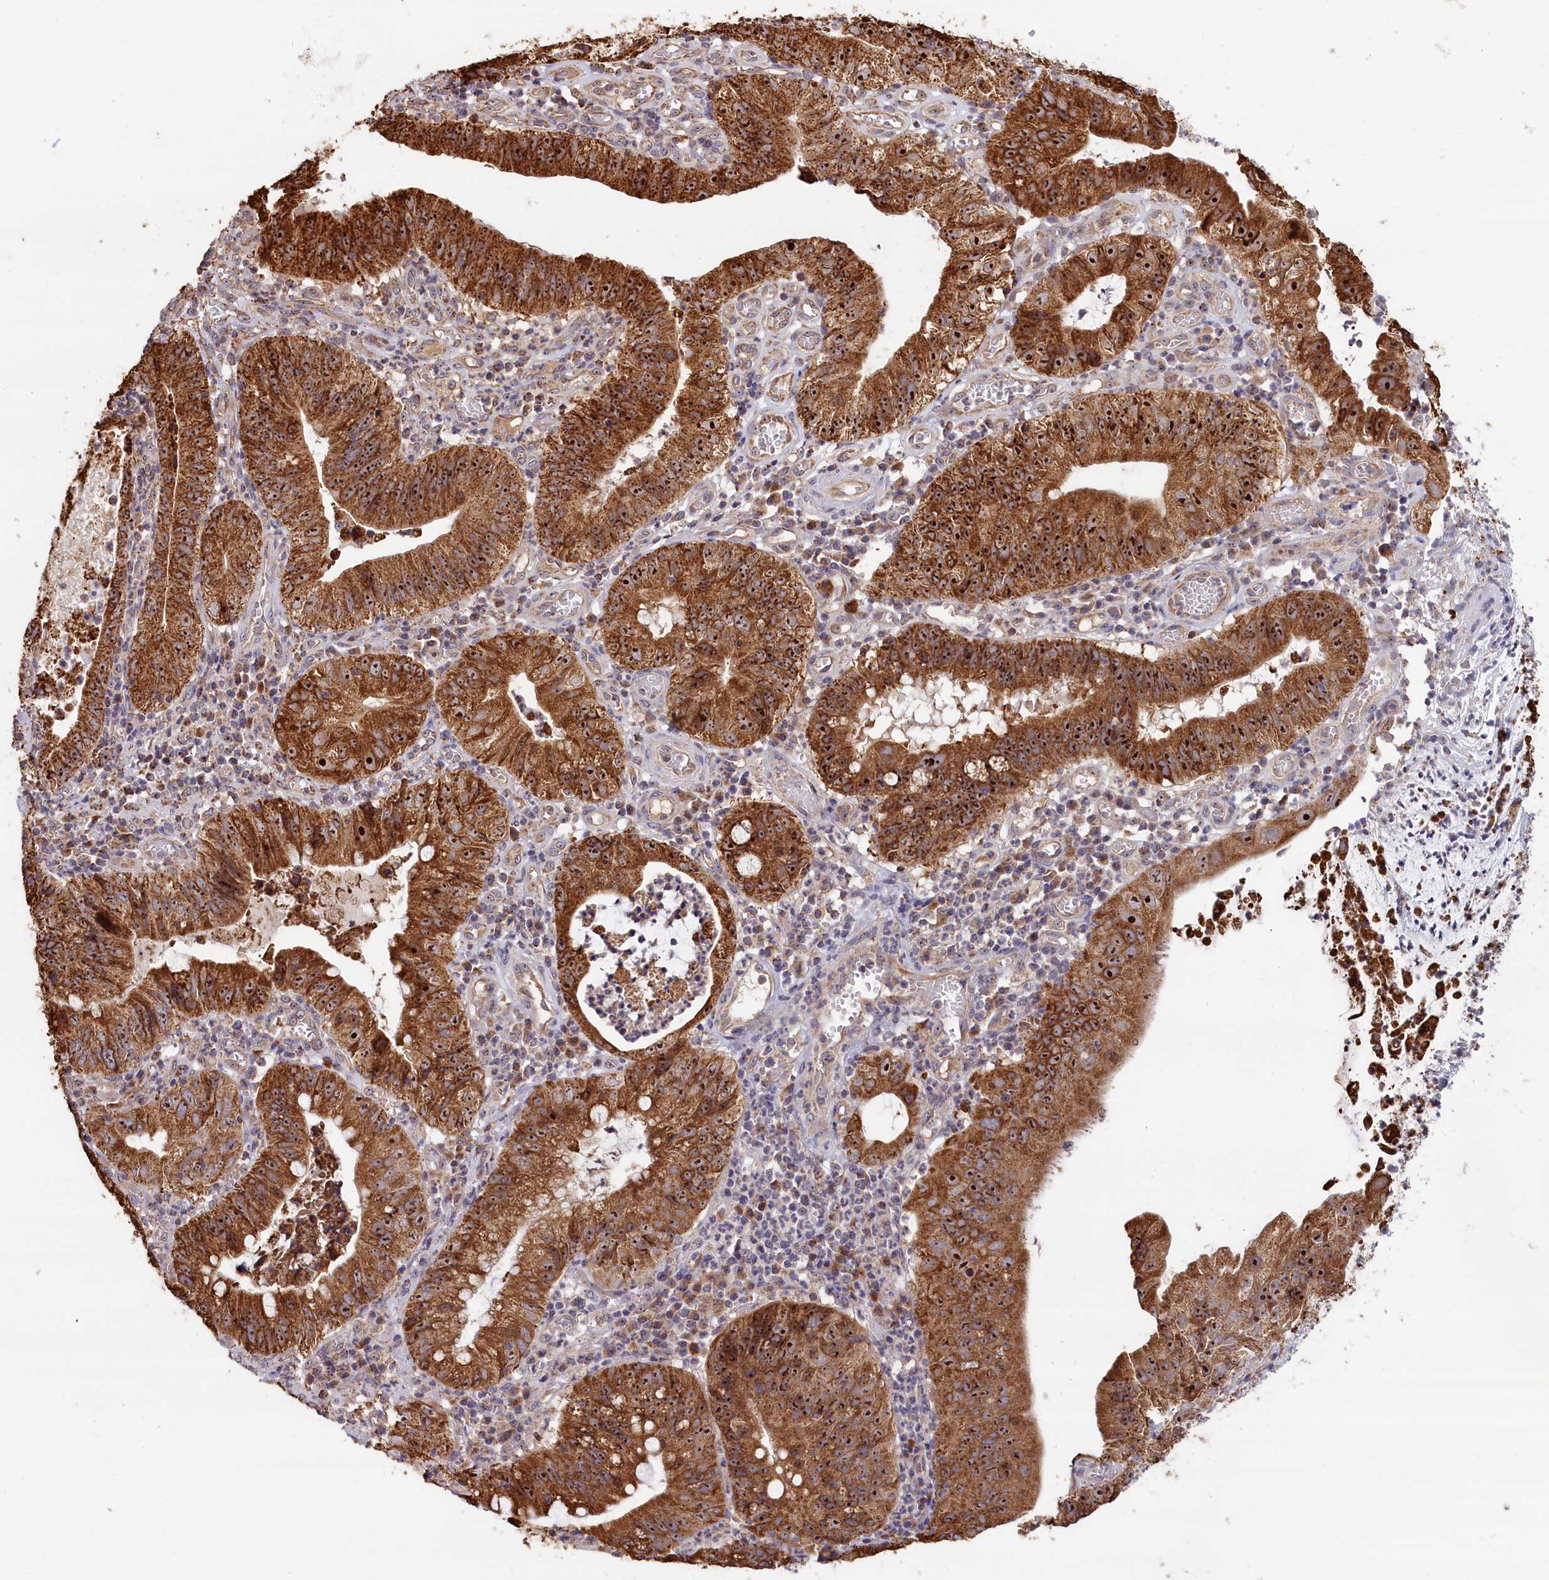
{"staining": {"intensity": "strong", "quantity": ">75%", "location": "cytoplasmic/membranous,nuclear"}, "tissue": "stomach cancer", "cell_type": "Tumor cells", "image_type": "cancer", "snomed": [{"axis": "morphology", "description": "Adenocarcinoma, NOS"}, {"axis": "topography", "description": "Stomach"}], "caption": "Human adenocarcinoma (stomach) stained with a brown dye demonstrates strong cytoplasmic/membranous and nuclear positive staining in approximately >75% of tumor cells.", "gene": "ZNF816", "patient": {"sex": "male", "age": 59}}